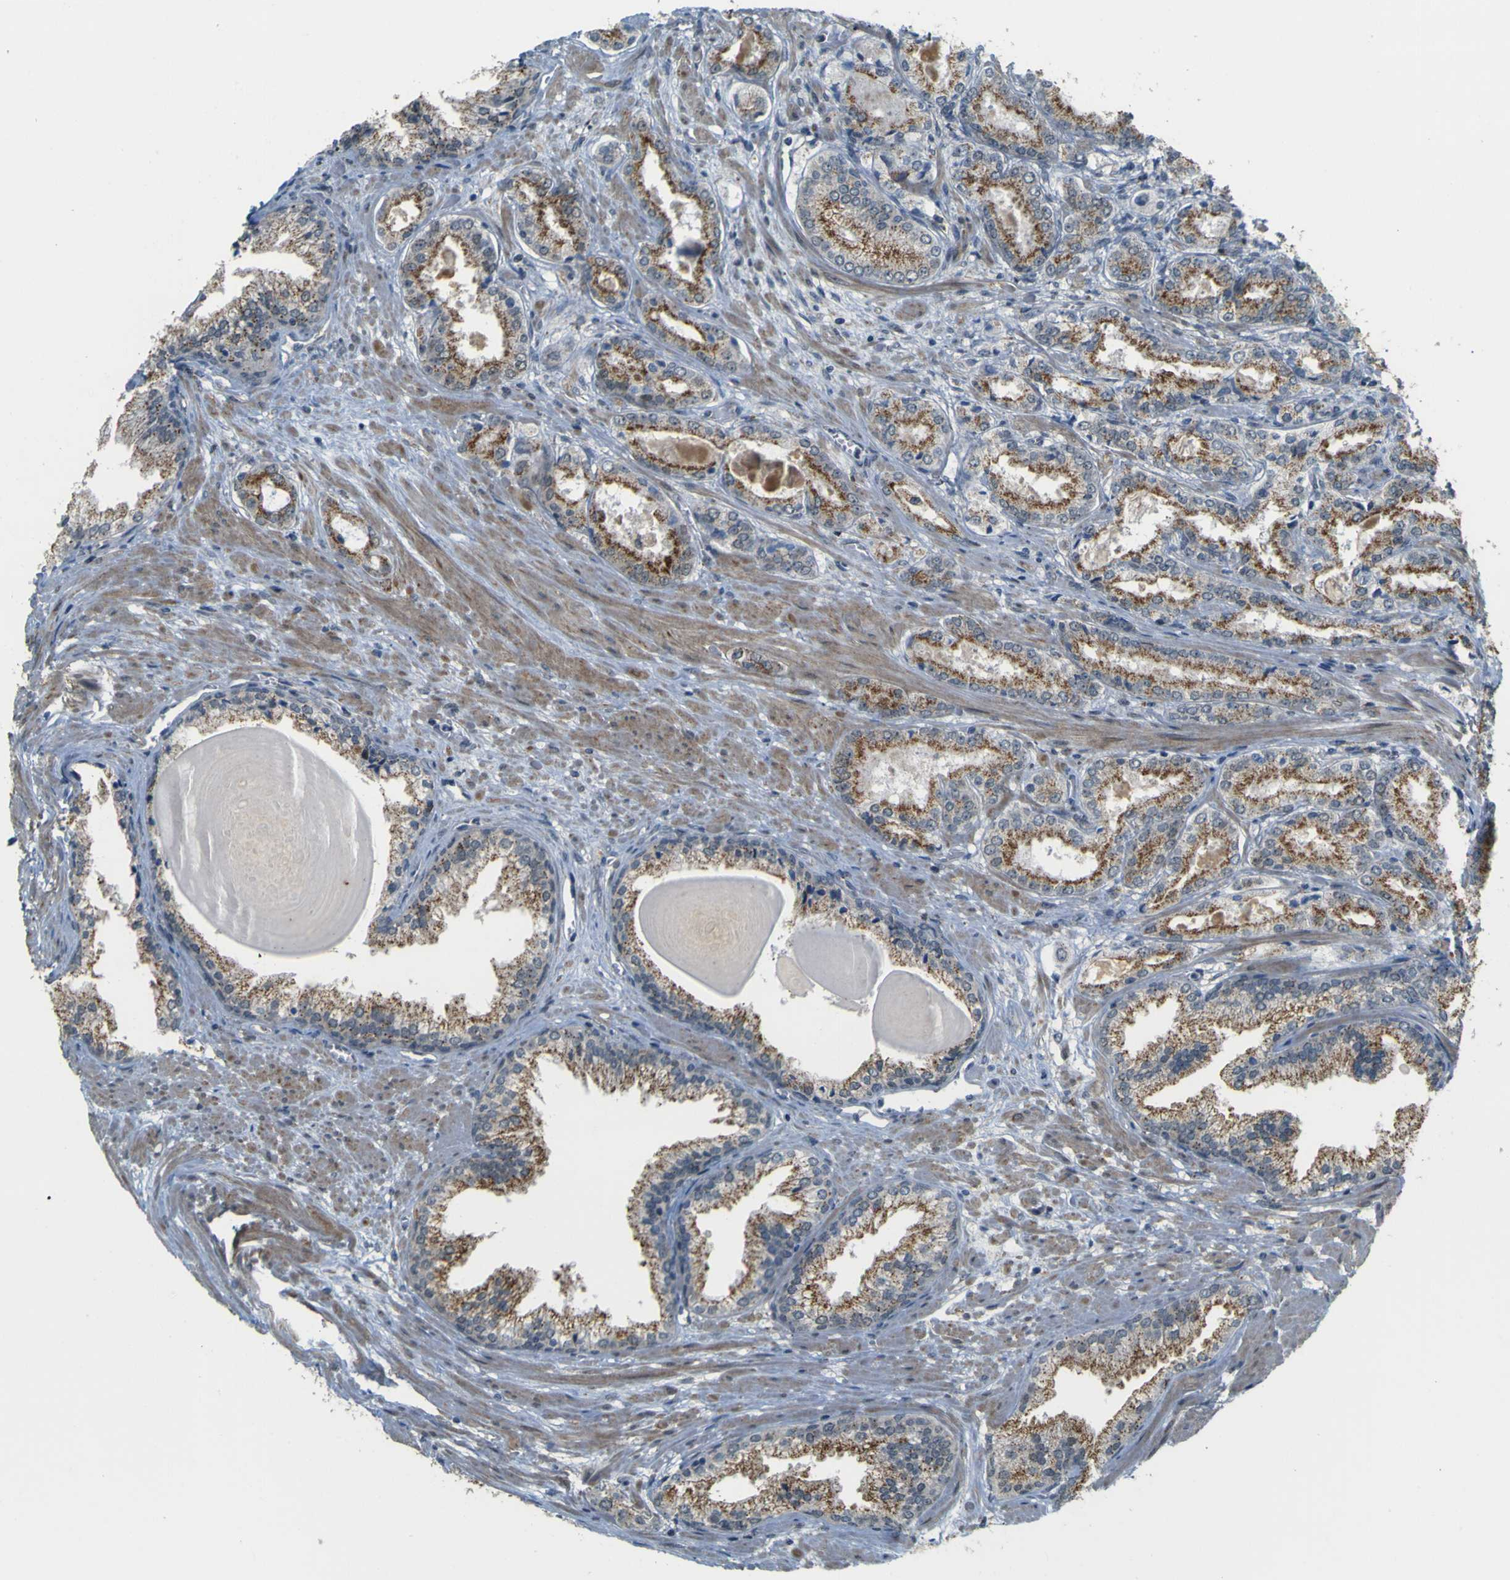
{"staining": {"intensity": "strong", "quantity": ">75%", "location": "cytoplasmic/membranous"}, "tissue": "prostate cancer", "cell_type": "Tumor cells", "image_type": "cancer", "snomed": [{"axis": "morphology", "description": "Adenocarcinoma, Low grade"}, {"axis": "topography", "description": "Prostate"}], "caption": "Immunohistochemical staining of human prostate cancer (low-grade adenocarcinoma) reveals high levels of strong cytoplasmic/membranous positivity in about >75% of tumor cells.", "gene": "ACBD5", "patient": {"sex": "male", "age": 59}}